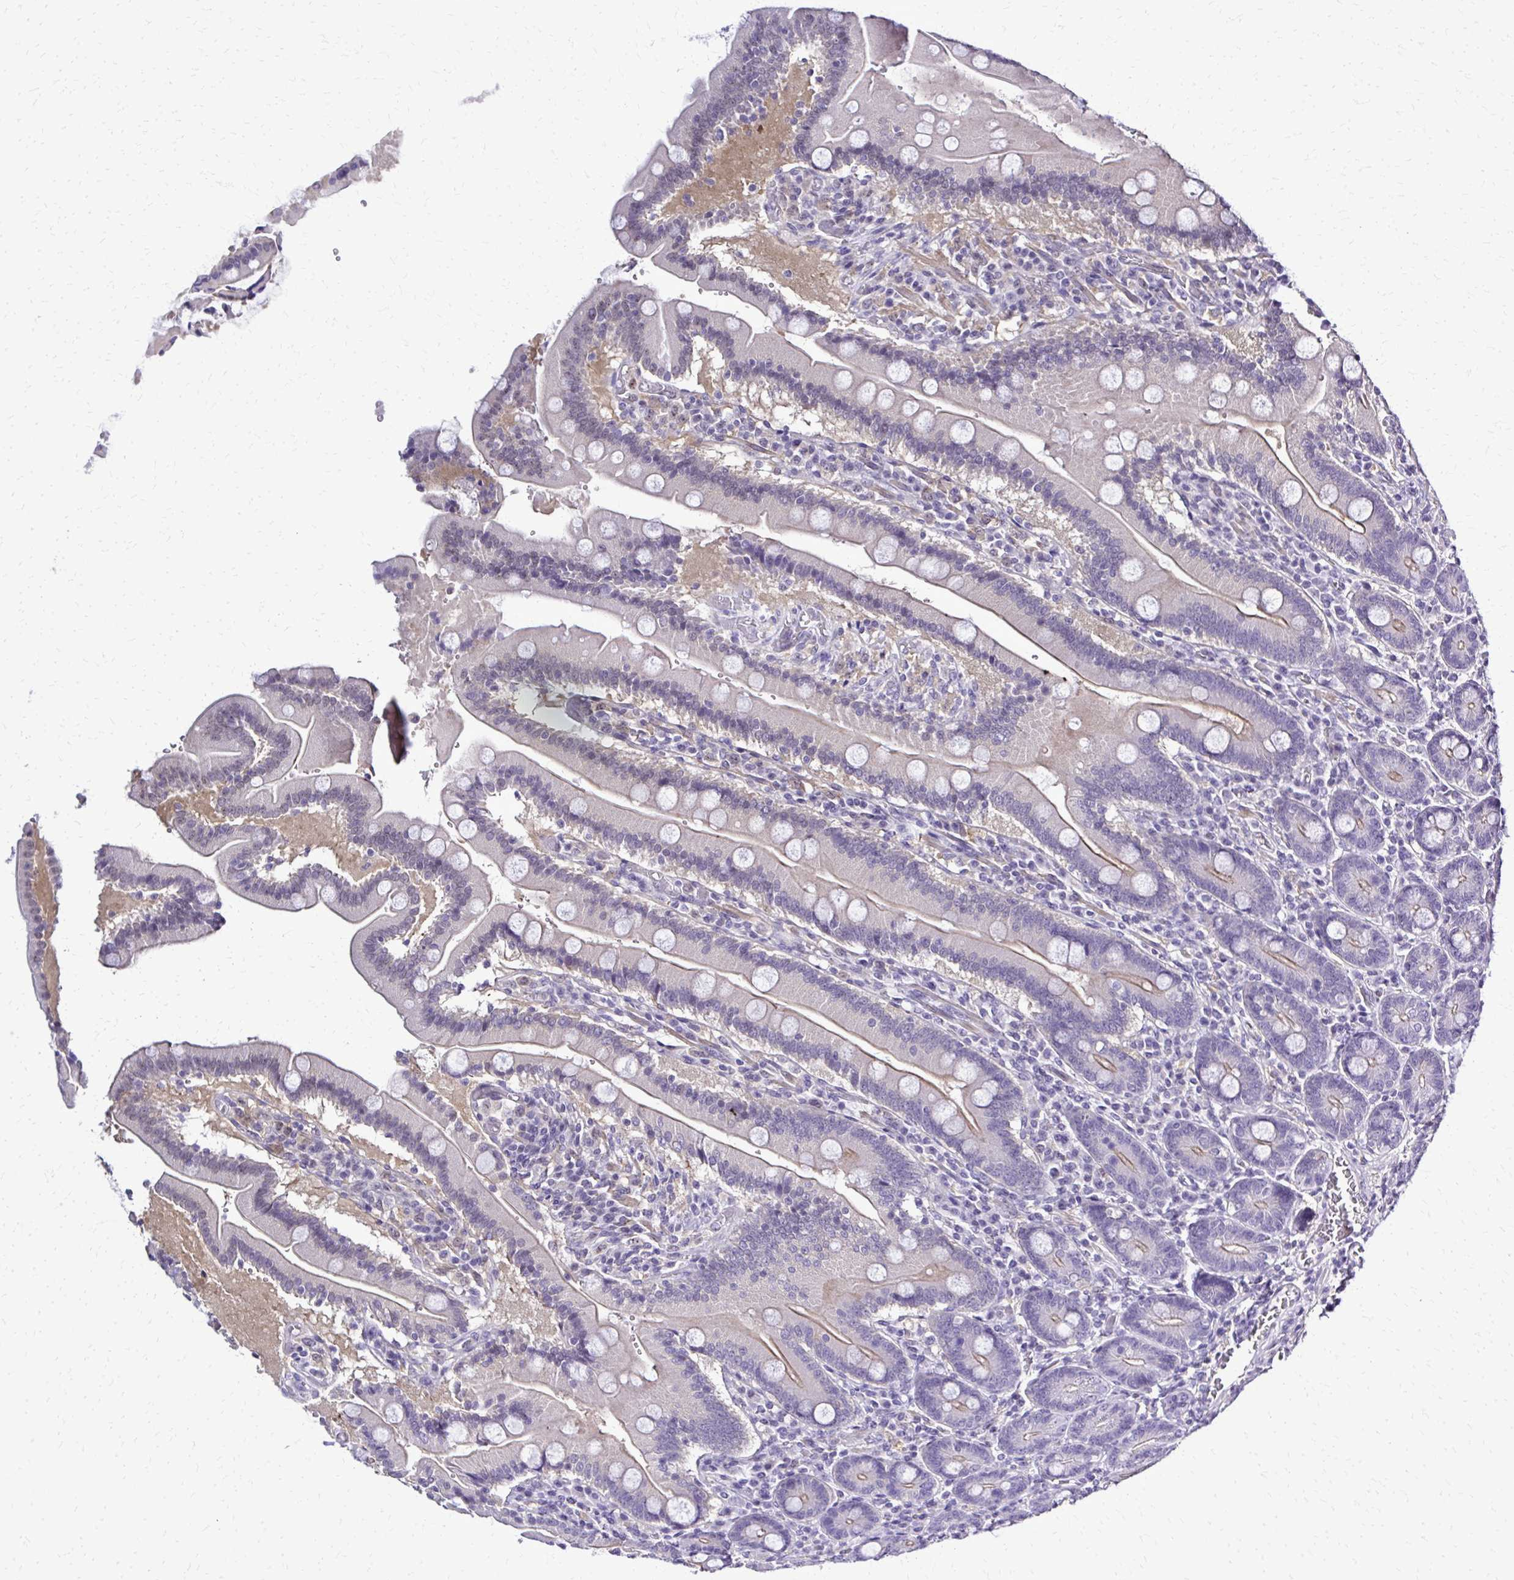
{"staining": {"intensity": "weak", "quantity": "25%-75%", "location": "cytoplasmic/membranous"}, "tissue": "duodenum", "cell_type": "Glandular cells", "image_type": "normal", "snomed": [{"axis": "morphology", "description": "Normal tissue, NOS"}, {"axis": "topography", "description": "Duodenum"}], "caption": "Human duodenum stained with a protein marker demonstrates weak staining in glandular cells.", "gene": "RASL11B", "patient": {"sex": "female", "age": 62}}